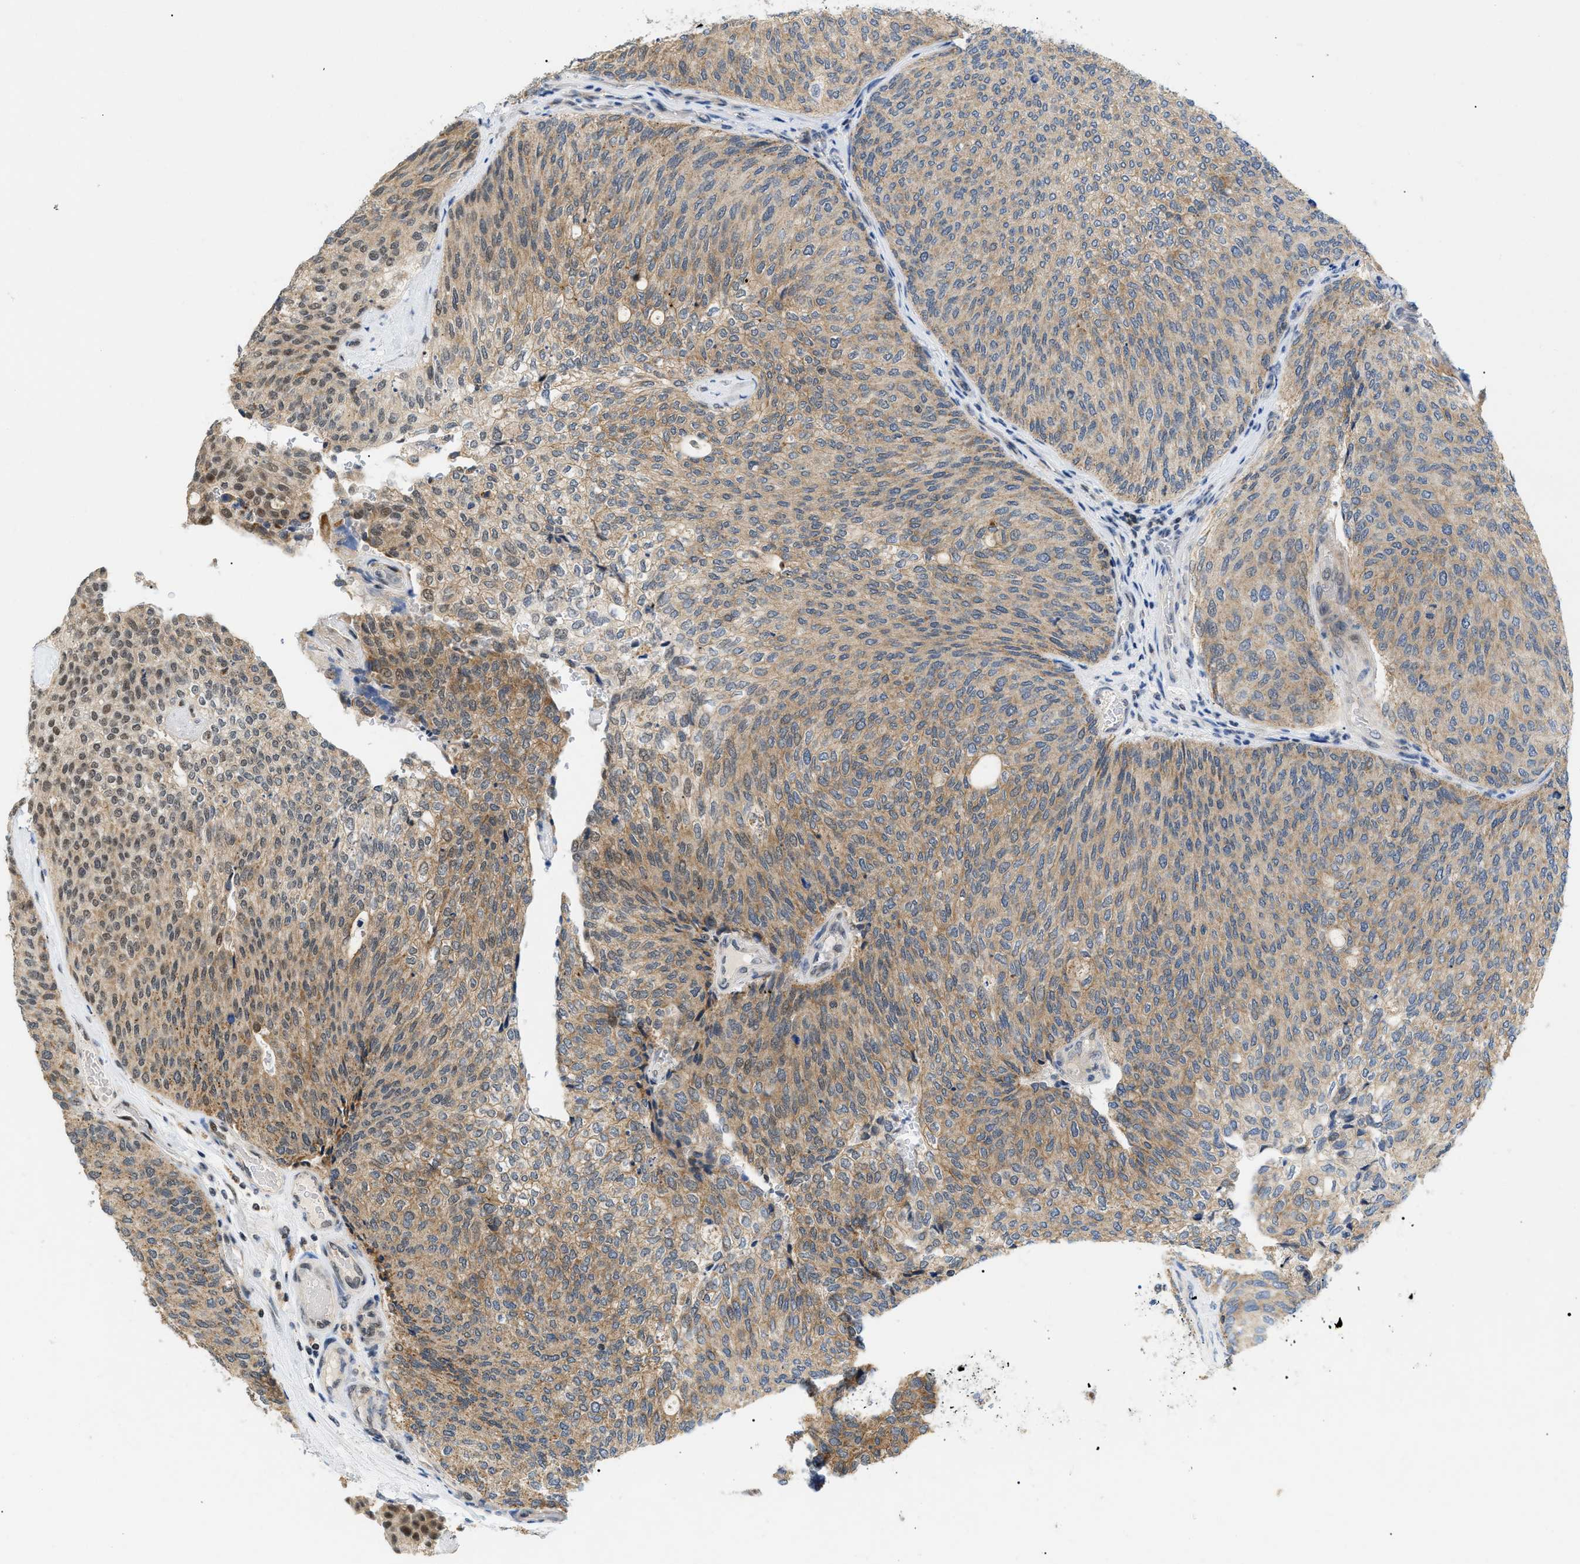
{"staining": {"intensity": "moderate", "quantity": ">75%", "location": "cytoplasmic/membranous"}, "tissue": "urothelial cancer", "cell_type": "Tumor cells", "image_type": "cancer", "snomed": [{"axis": "morphology", "description": "Urothelial carcinoma, Low grade"}, {"axis": "topography", "description": "Urinary bladder"}], "caption": "Tumor cells demonstrate medium levels of moderate cytoplasmic/membranous staining in about >75% of cells in human low-grade urothelial carcinoma. (IHC, brightfield microscopy, high magnification).", "gene": "ZBTB11", "patient": {"sex": "female", "age": 79}}